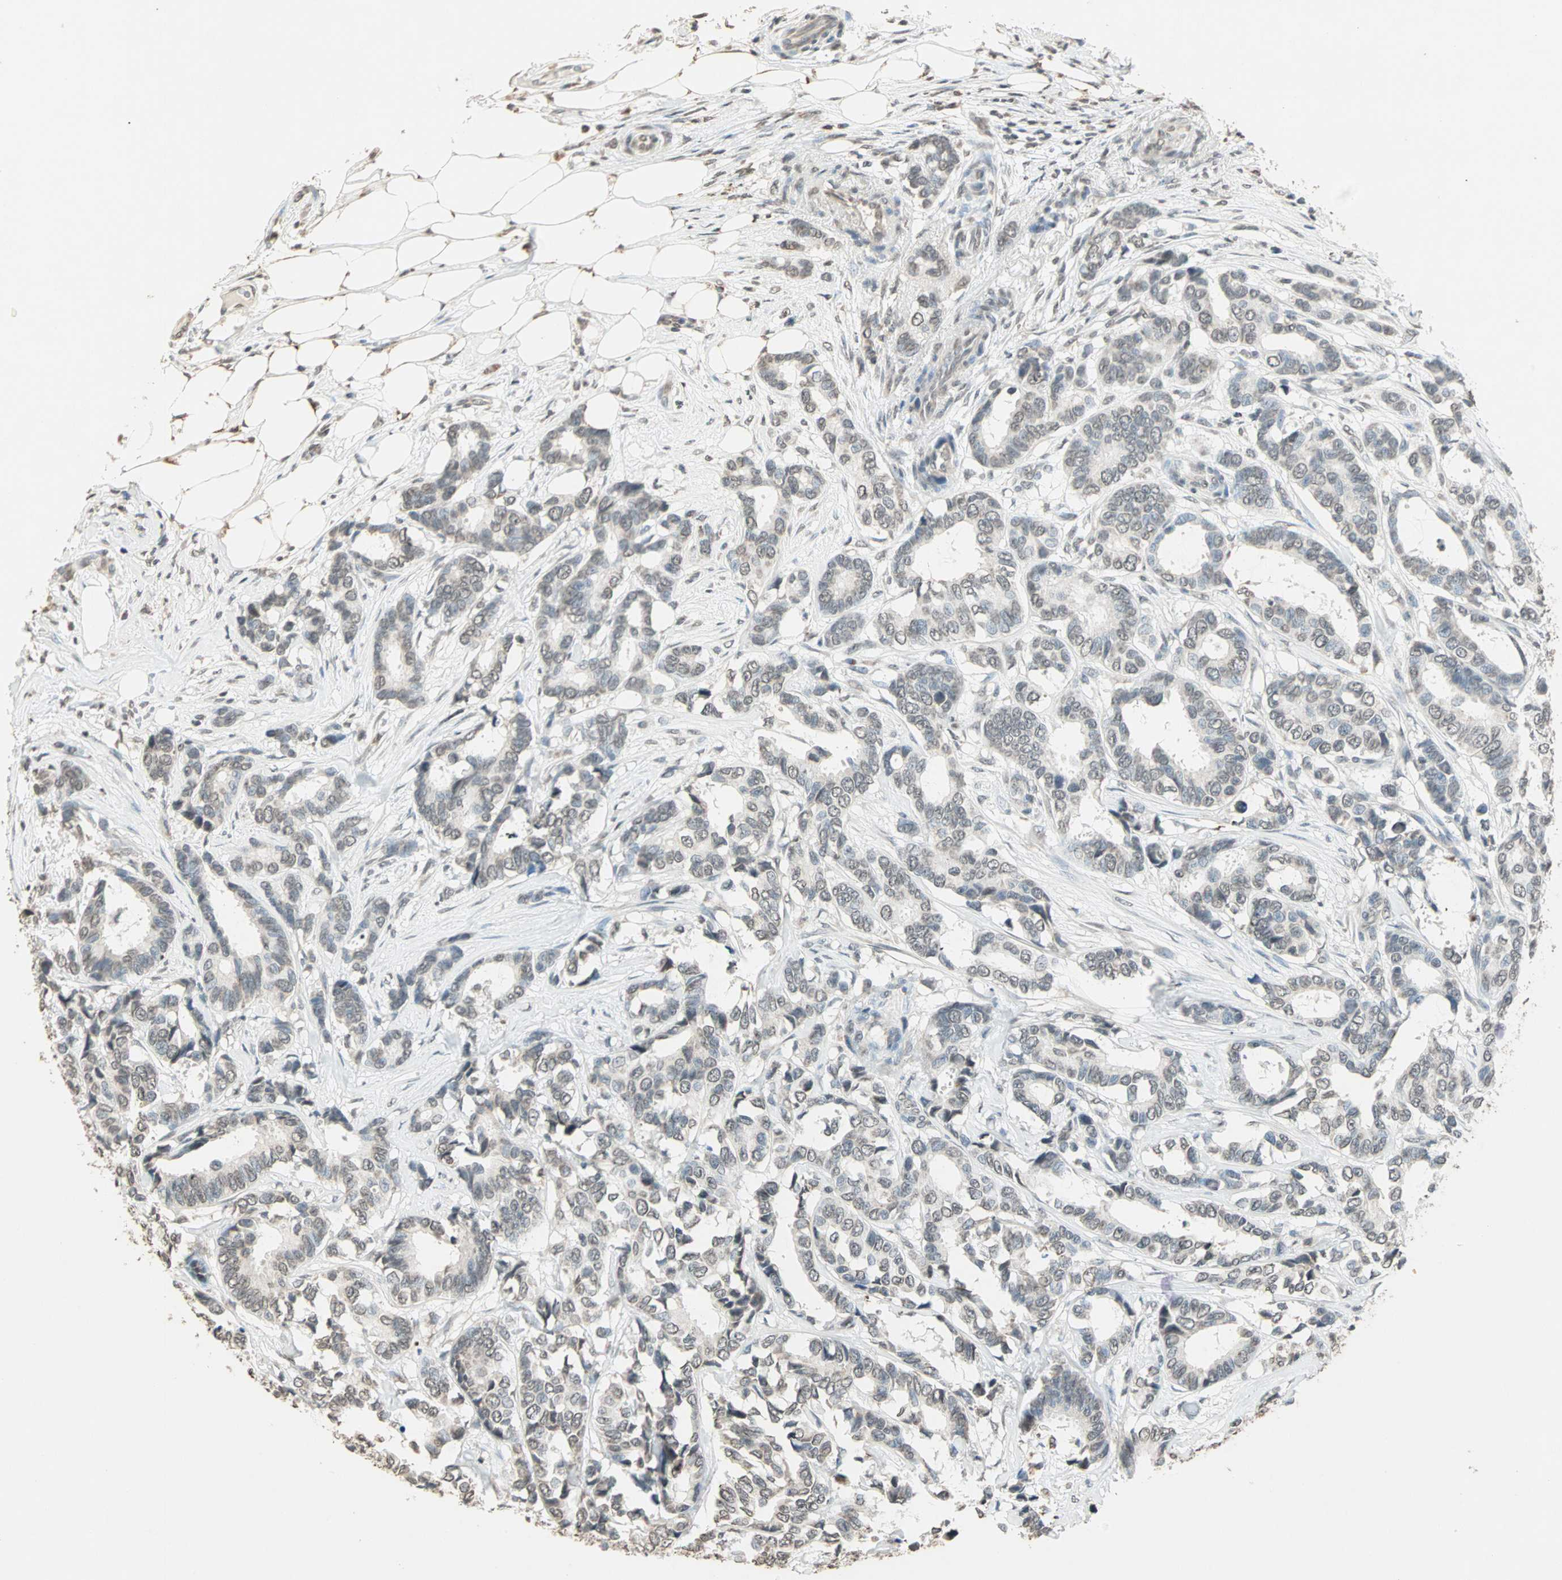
{"staining": {"intensity": "weak", "quantity": "<25%", "location": "cytoplasmic/membranous,nuclear"}, "tissue": "breast cancer", "cell_type": "Tumor cells", "image_type": "cancer", "snomed": [{"axis": "morphology", "description": "Duct carcinoma"}, {"axis": "topography", "description": "Breast"}], "caption": "The immunohistochemistry micrograph has no significant expression in tumor cells of breast infiltrating ductal carcinoma tissue. (DAB IHC with hematoxylin counter stain).", "gene": "PRELID1", "patient": {"sex": "female", "age": 87}}